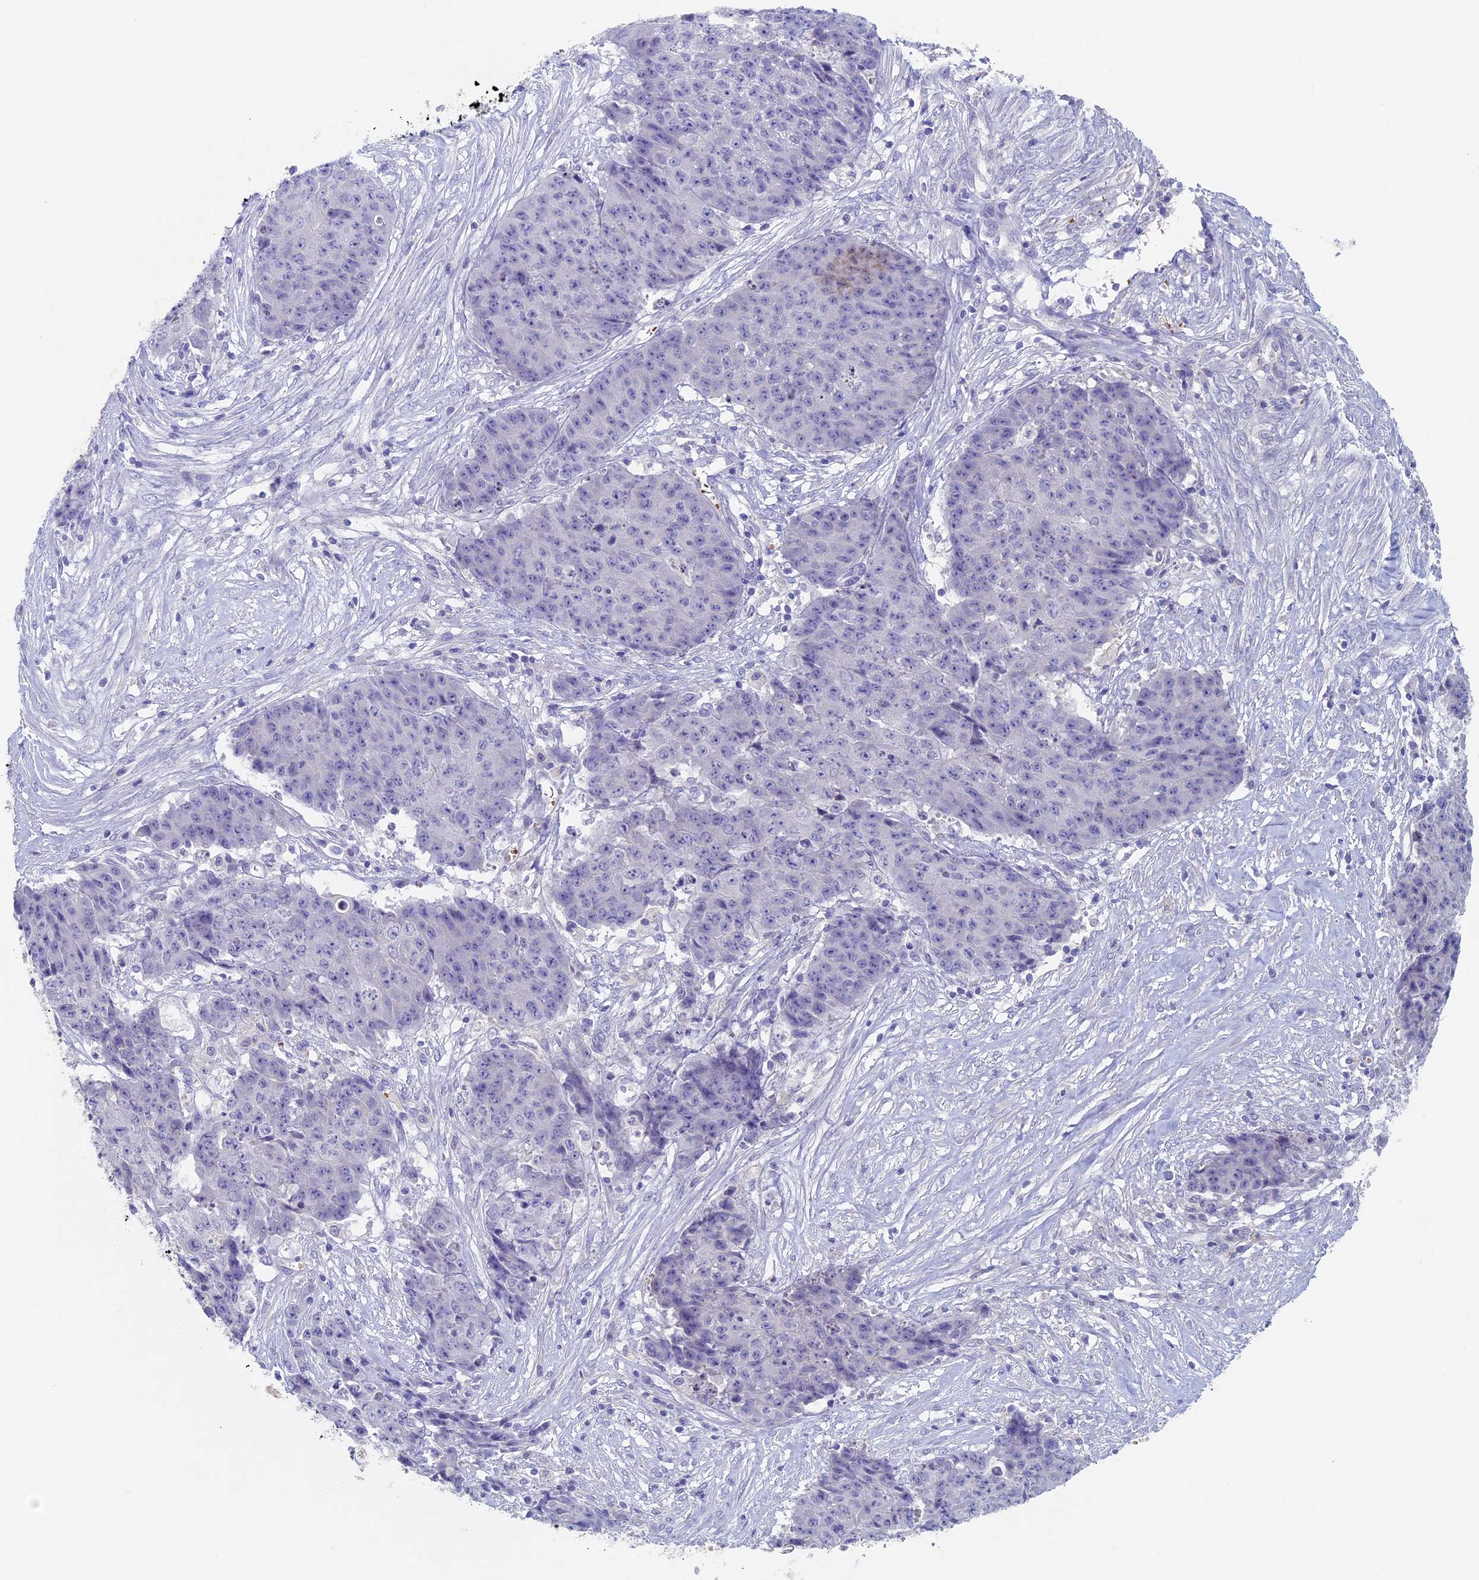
{"staining": {"intensity": "negative", "quantity": "none", "location": "none"}, "tissue": "ovarian cancer", "cell_type": "Tumor cells", "image_type": "cancer", "snomed": [{"axis": "morphology", "description": "Carcinoma, endometroid"}, {"axis": "topography", "description": "Ovary"}], "caption": "Ovarian endometroid carcinoma stained for a protein using immunohistochemistry displays no positivity tumor cells.", "gene": "RCCD1", "patient": {"sex": "female", "age": 42}}